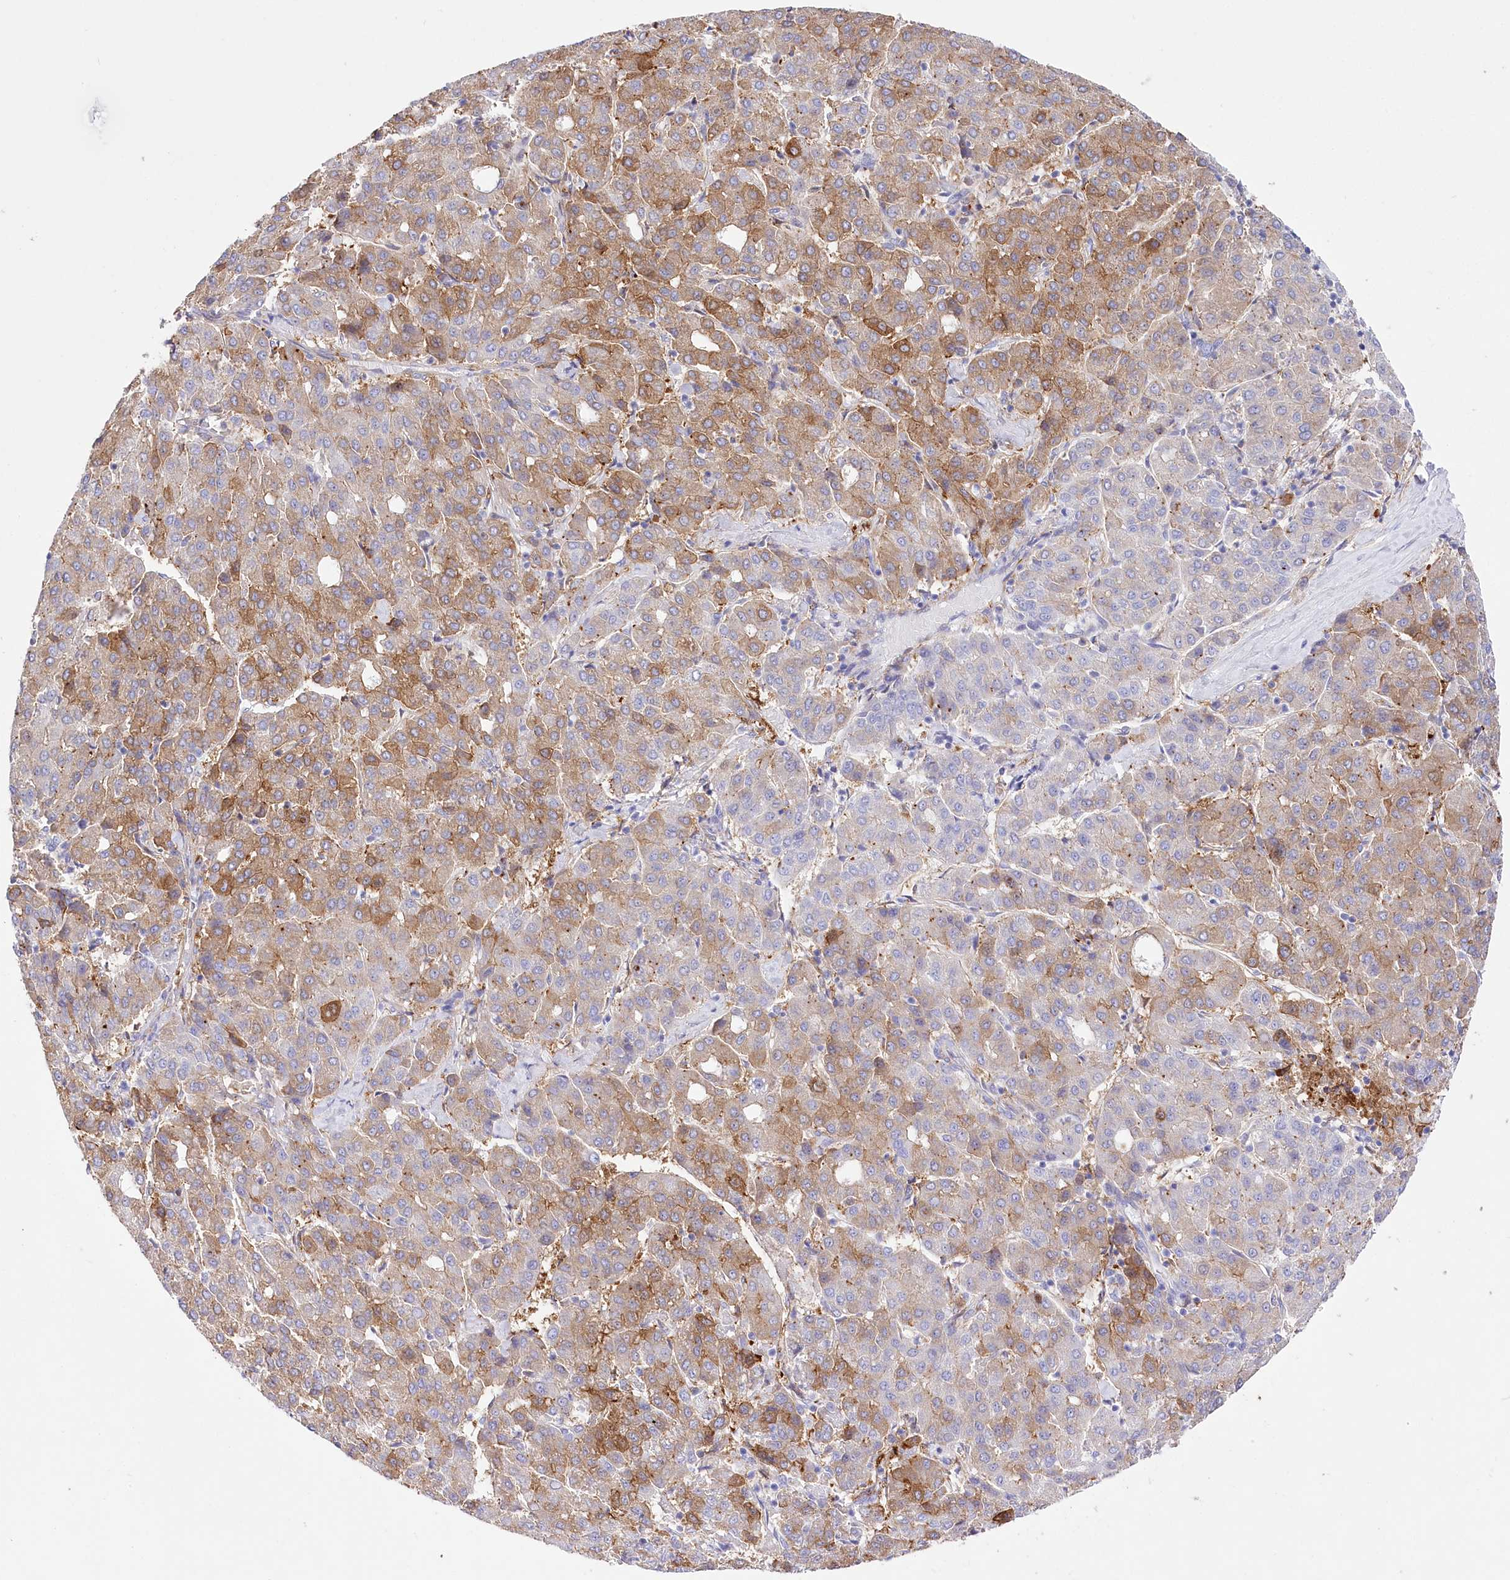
{"staining": {"intensity": "moderate", "quantity": ">75%", "location": "cytoplasmic/membranous"}, "tissue": "liver cancer", "cell_type": "Tumor cells", "image_type": "cancer", "snomed": [{"axis": "morphology", "description": "Carcinoma, Hepatocellular, NOS"}, {"axis": "topography", "description": "Liver"}], "caption": "Liver cancer stained with a brown dye displays moderate cytoplasmic/membranous positive expression in approximately >75% of tumor cells.", "gene": "DNAJC19", "patient": {"sex": "male", "age": 65}}